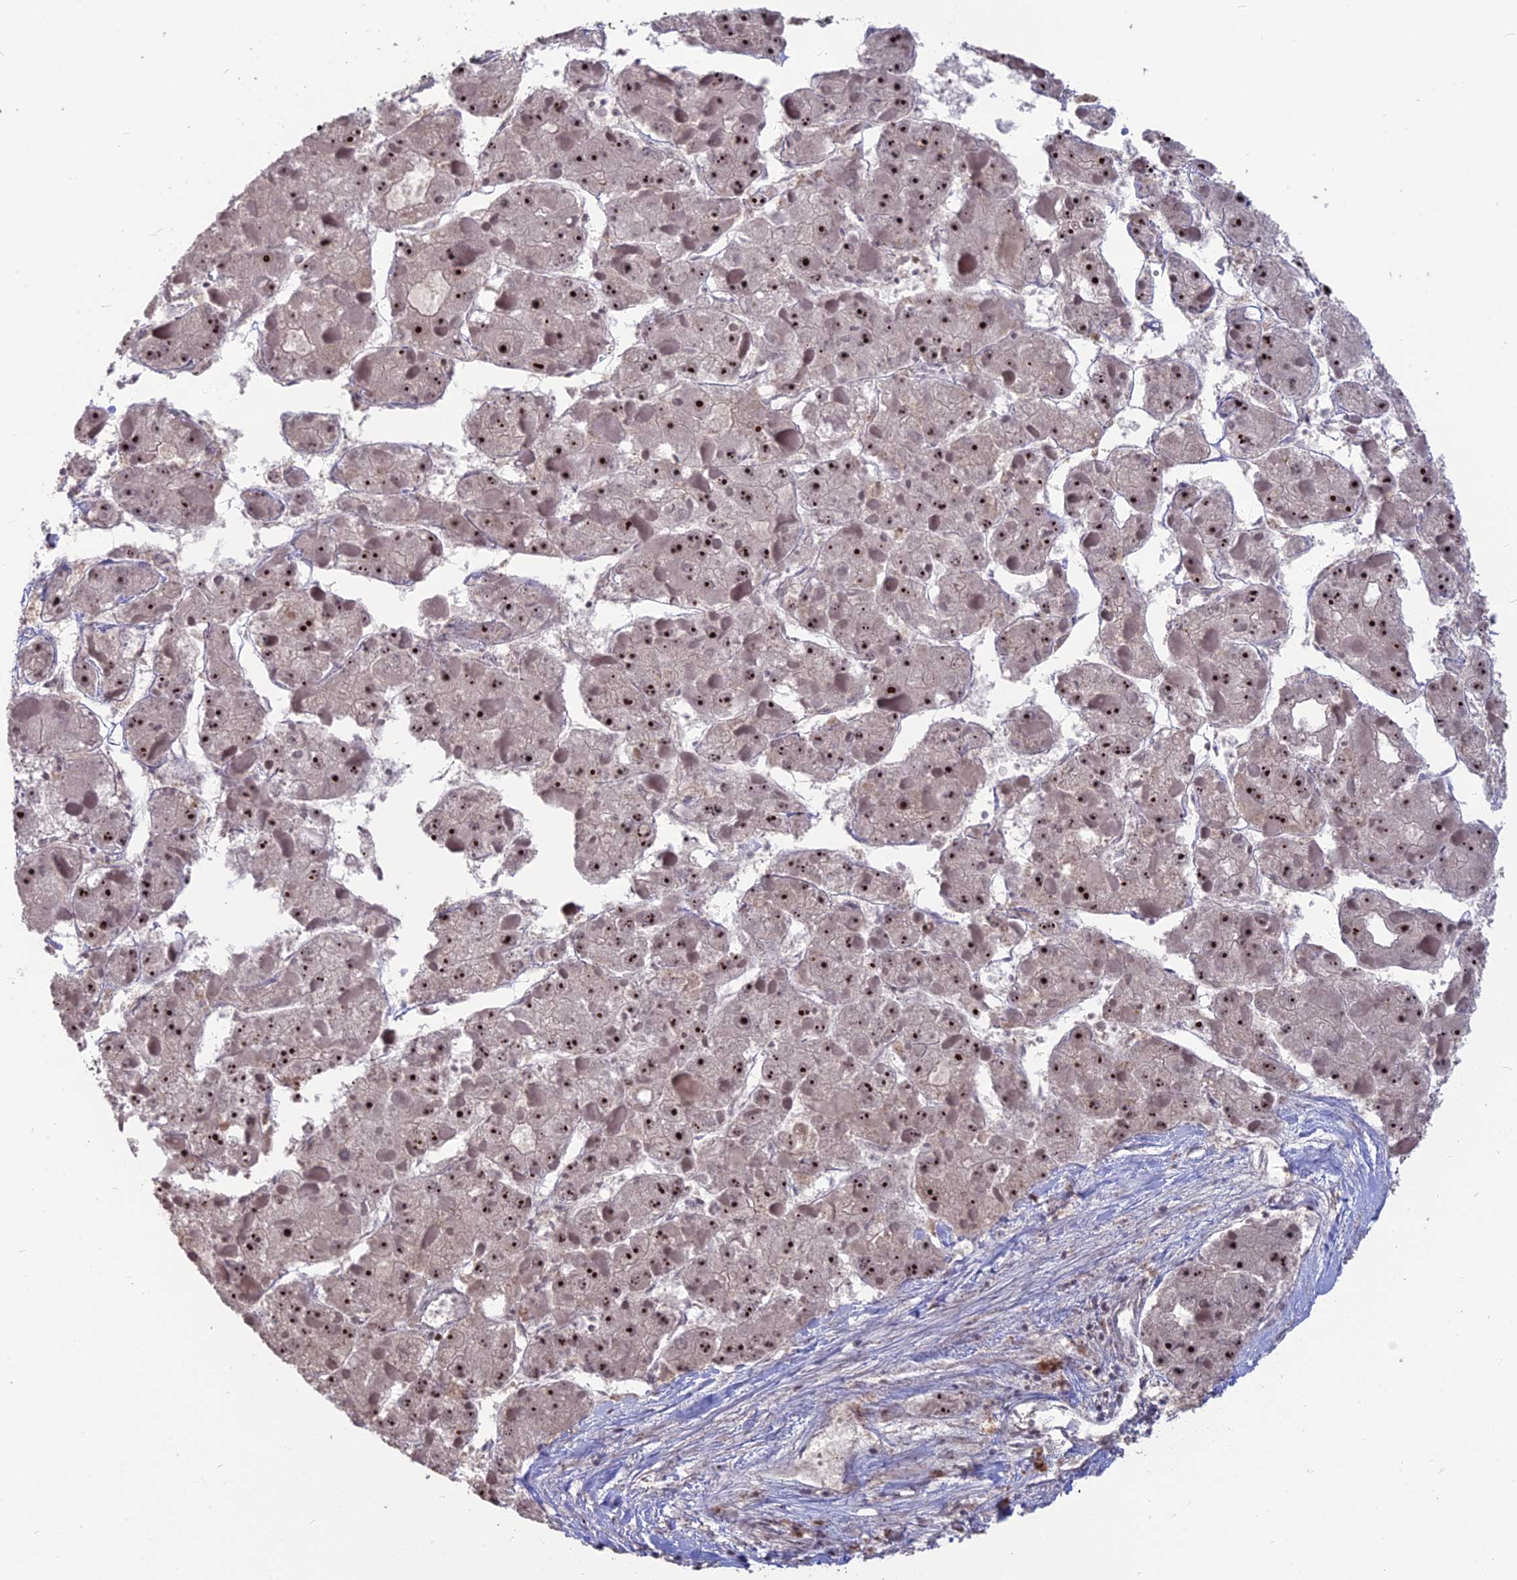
{"staining": {"intensity": "strong", "quantity": ">75%", "location": "nuclear"}, "tissue": "liver cancer", "cell_type": "Tumor cells", "image_type": "cancer", "snomed": [{"axis": "morphology", "description": "Carcinoma, Hepatocellular, NOS"}, {"axis": "topography", "description": "Liver"}], "caption": "DAB (3,3'-diaminobenzidine) immunohistochemical staining of liver cancer (hepatocellular carcinoma) shows strong nuclear protein positivity in approximately >75% of tumor cells.", "gene": "FAM131A", "patient": {"sex": "female", "age": 73}}